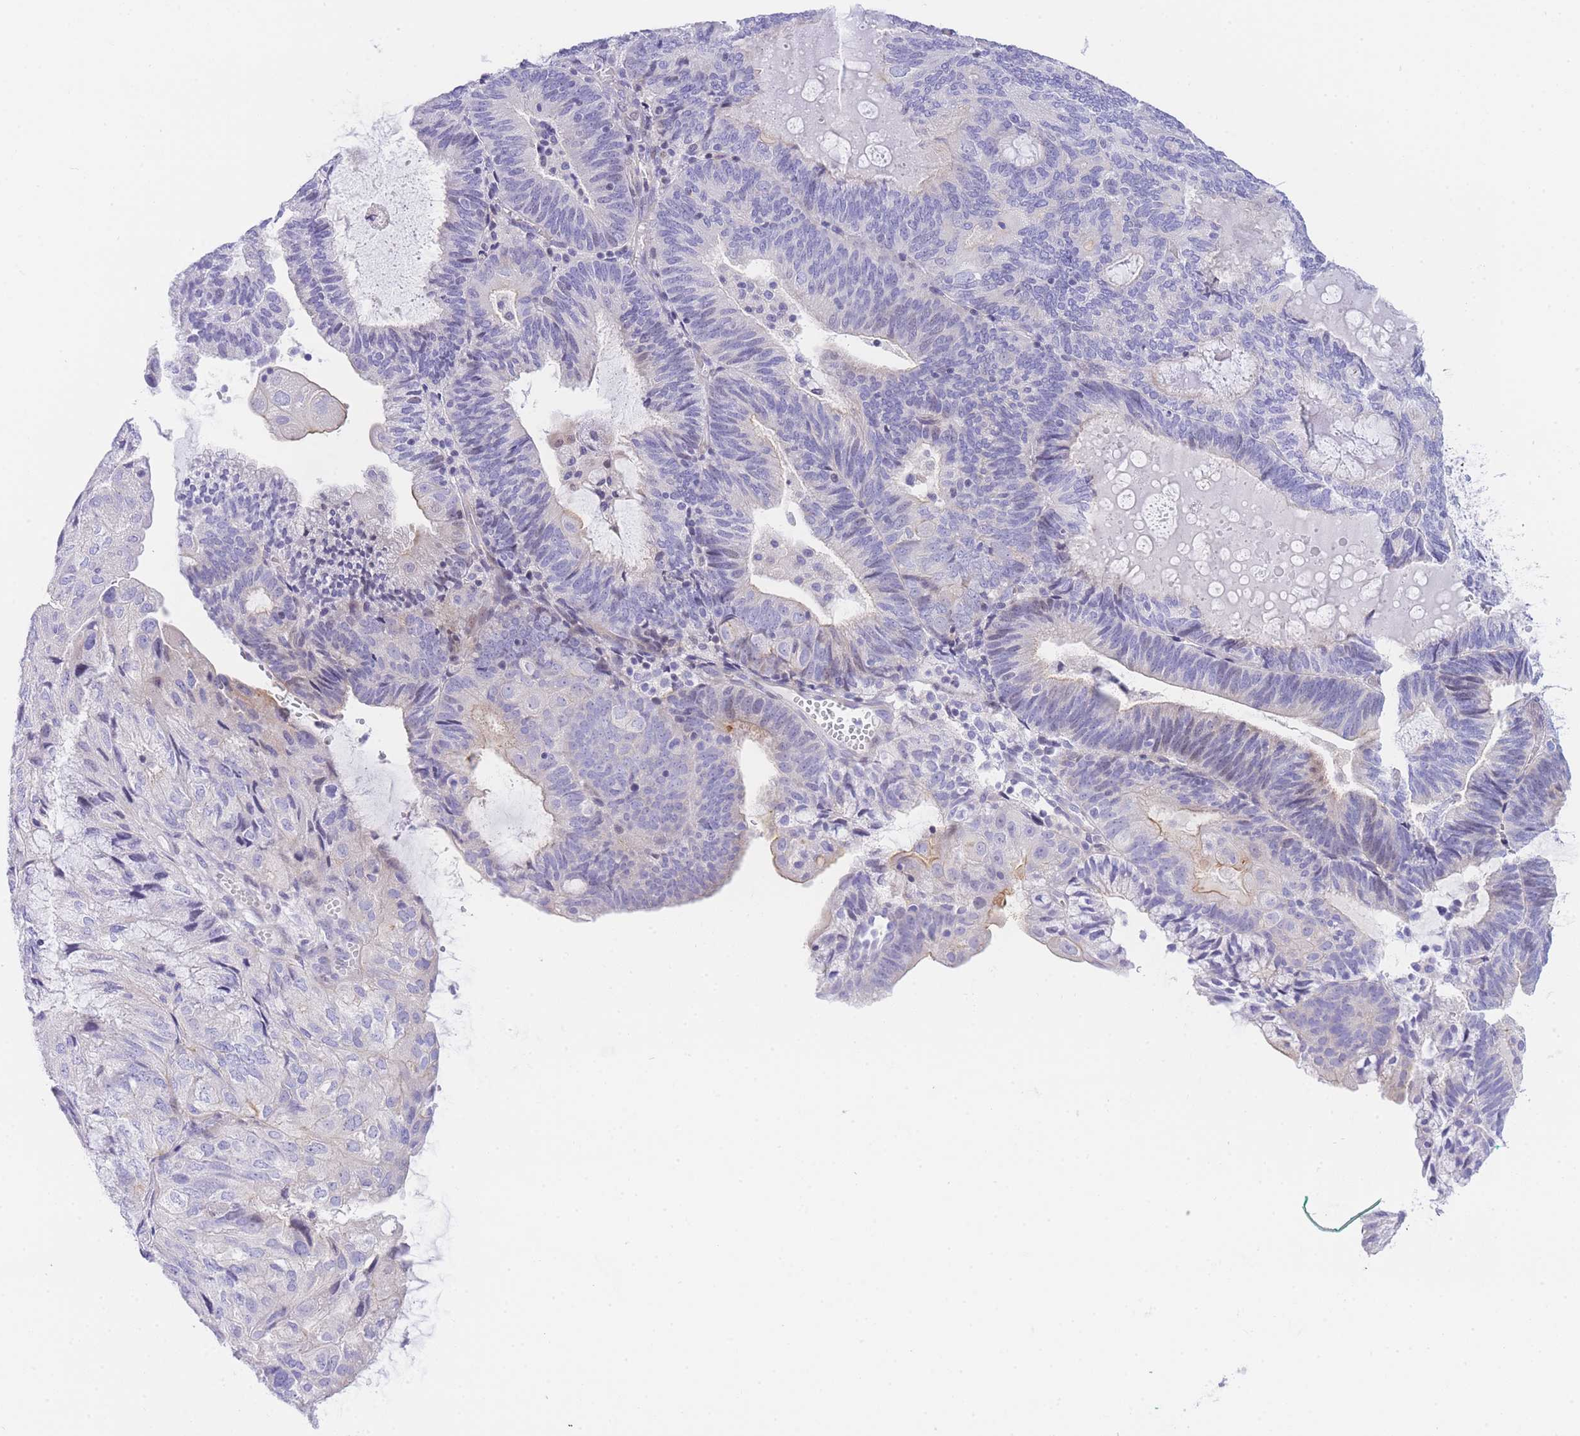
{"staining": {"intensity": "negative", "quantity": "none", "location": "none"}, "tissue": "endometrial cancer", "cell_type": "Tumor cells", "image_type": "cancer", "snomed": [{"axis": "morphology", "description": "Adenocarcinoma, NOS"}, {"axis": "topography", "description": "Endometrium"}], "caption": "DAB (3,3'-diaminobenzidine) immunohistochemical staining of human endometrial cancer (adenocarcinoma) shows no significant expression in tumor cells.", "gene": "TIFAB", "patient": {"sex": "female", "age": 81}}